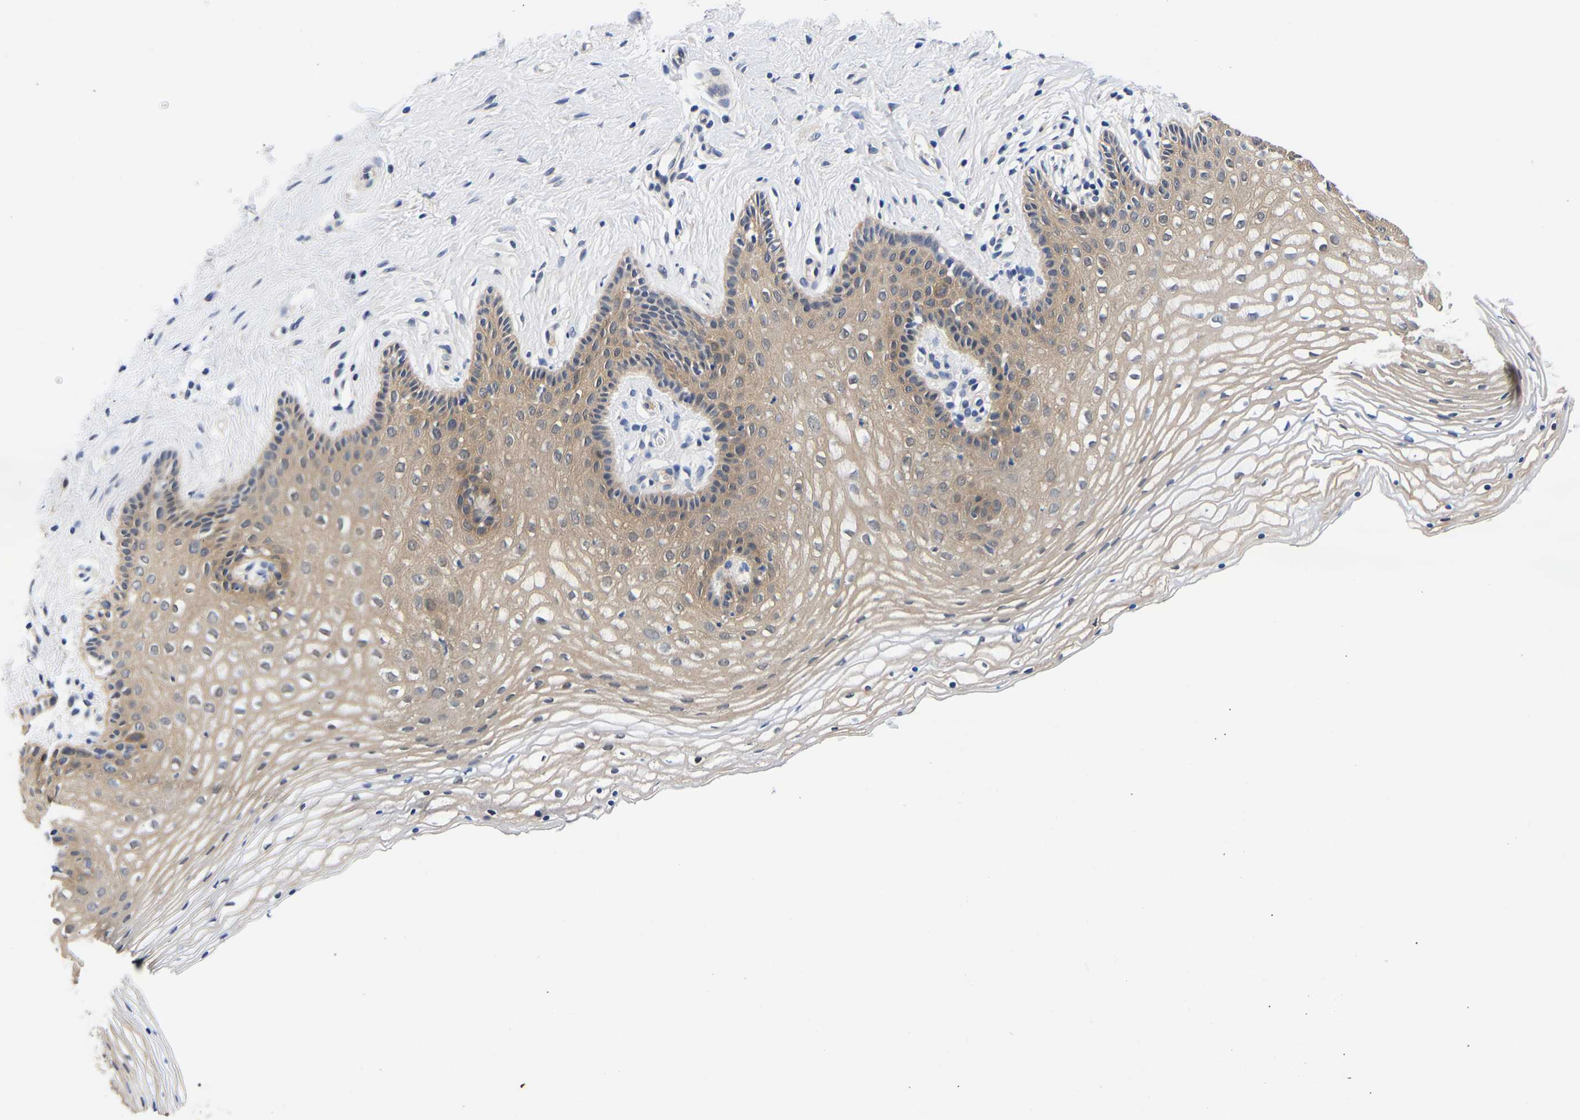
{"staining": {"intensity": "weak", "quantity": "25%-75%", "location": "cytoplasmic/membranous"}, "tissue": "vagina", "cell_type": "Squamous epithelial cells", "image_type": "normal", "snomed": [{"axis": "morphology", "description": "Normal tissue, NOS"}, {"axis": "topography", "description": "Vagina"}], "caption": "Immunohistochemistry of normal vagina displays low levels of weak cytoplasmic/membranous positivity in approximately 25%-75% of squamous epithelial cells.", "gene": "CCDC6", "patient": {"sex": "female", "age": 32}}